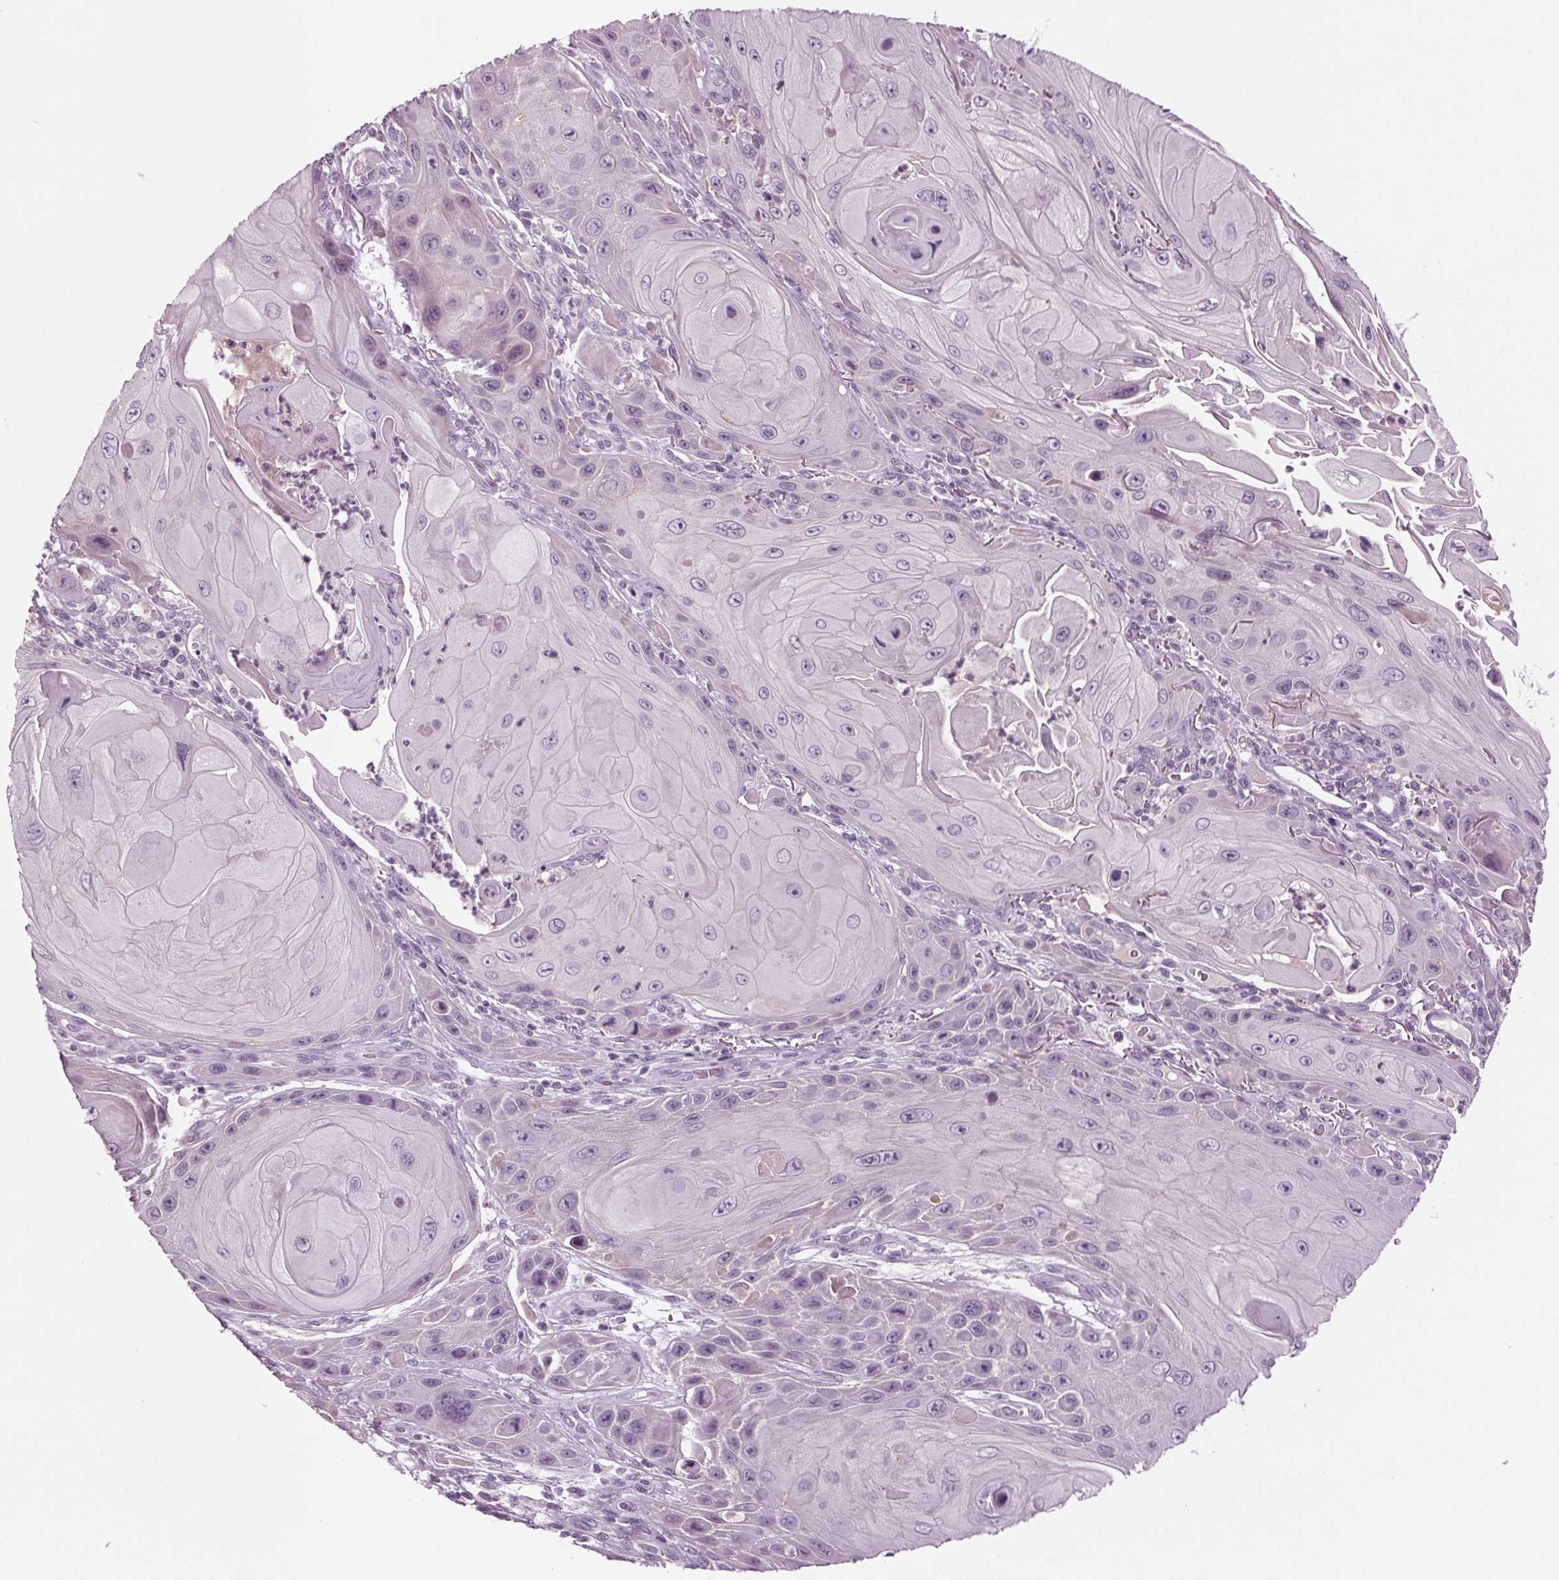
{"staining": {"intensity": "negative", "quantity": "none", "location": "none"}, "tissue": "skin cancer", "cell_type": "Tumor cells", "image_type": "cancer", "snomed": [{"axis": "morphology", "description": "Squamous cell carcinoma, NOS"}, {"axis": "topography", "description": "Skin"}], "caption": "Human skin squamous cell carcinoma stained for a protein using immunohistochemistry displays no positivity in tumor cells.", "gene": "BHLHE22", "patient": {"sex": "female", "age": 94}}